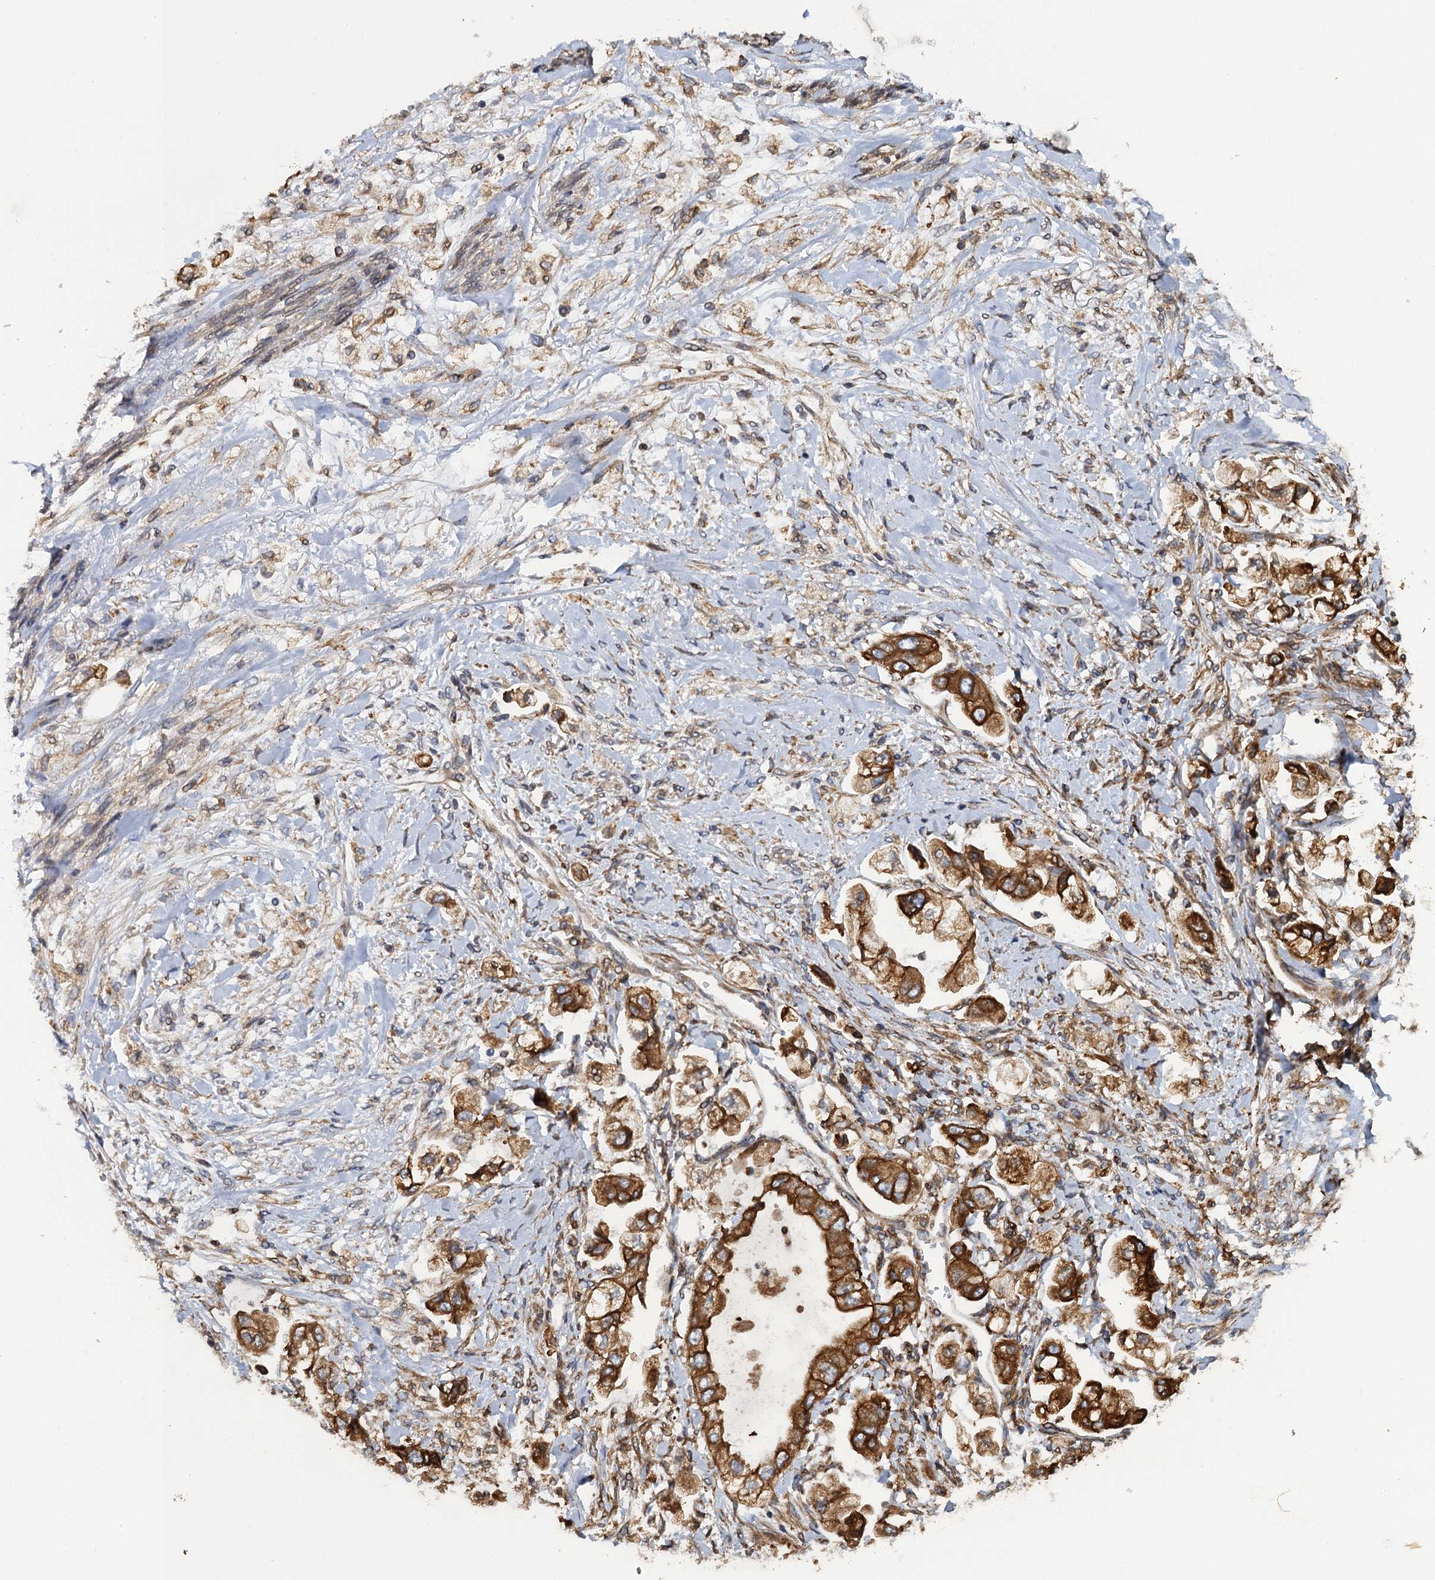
{"staining": {"intensity": "strong", "quantity": ">75%", "location": "cytoplasmic/membranous"}, "tissue": "stomach cancer", "cell_type": "Tumor cells", "image_type": "cancer", "snomed": [{"axis": "morphology", "description": "Adenocarcinoma, NOS"}, {"axis": "topography", "description": "Stomach"}], "caption": "IHC of adenocarcinoma (stomach) exhibits high levels of strong cytoplasmic/membranous positivity in approximately >75% of tumor cells. Immunohistochemistry (ihc) stains the protein of interest in brown and the nuclei are stained blue.", "gene": "ARMC5", "patient": {"sex": "male", "age": 62}}